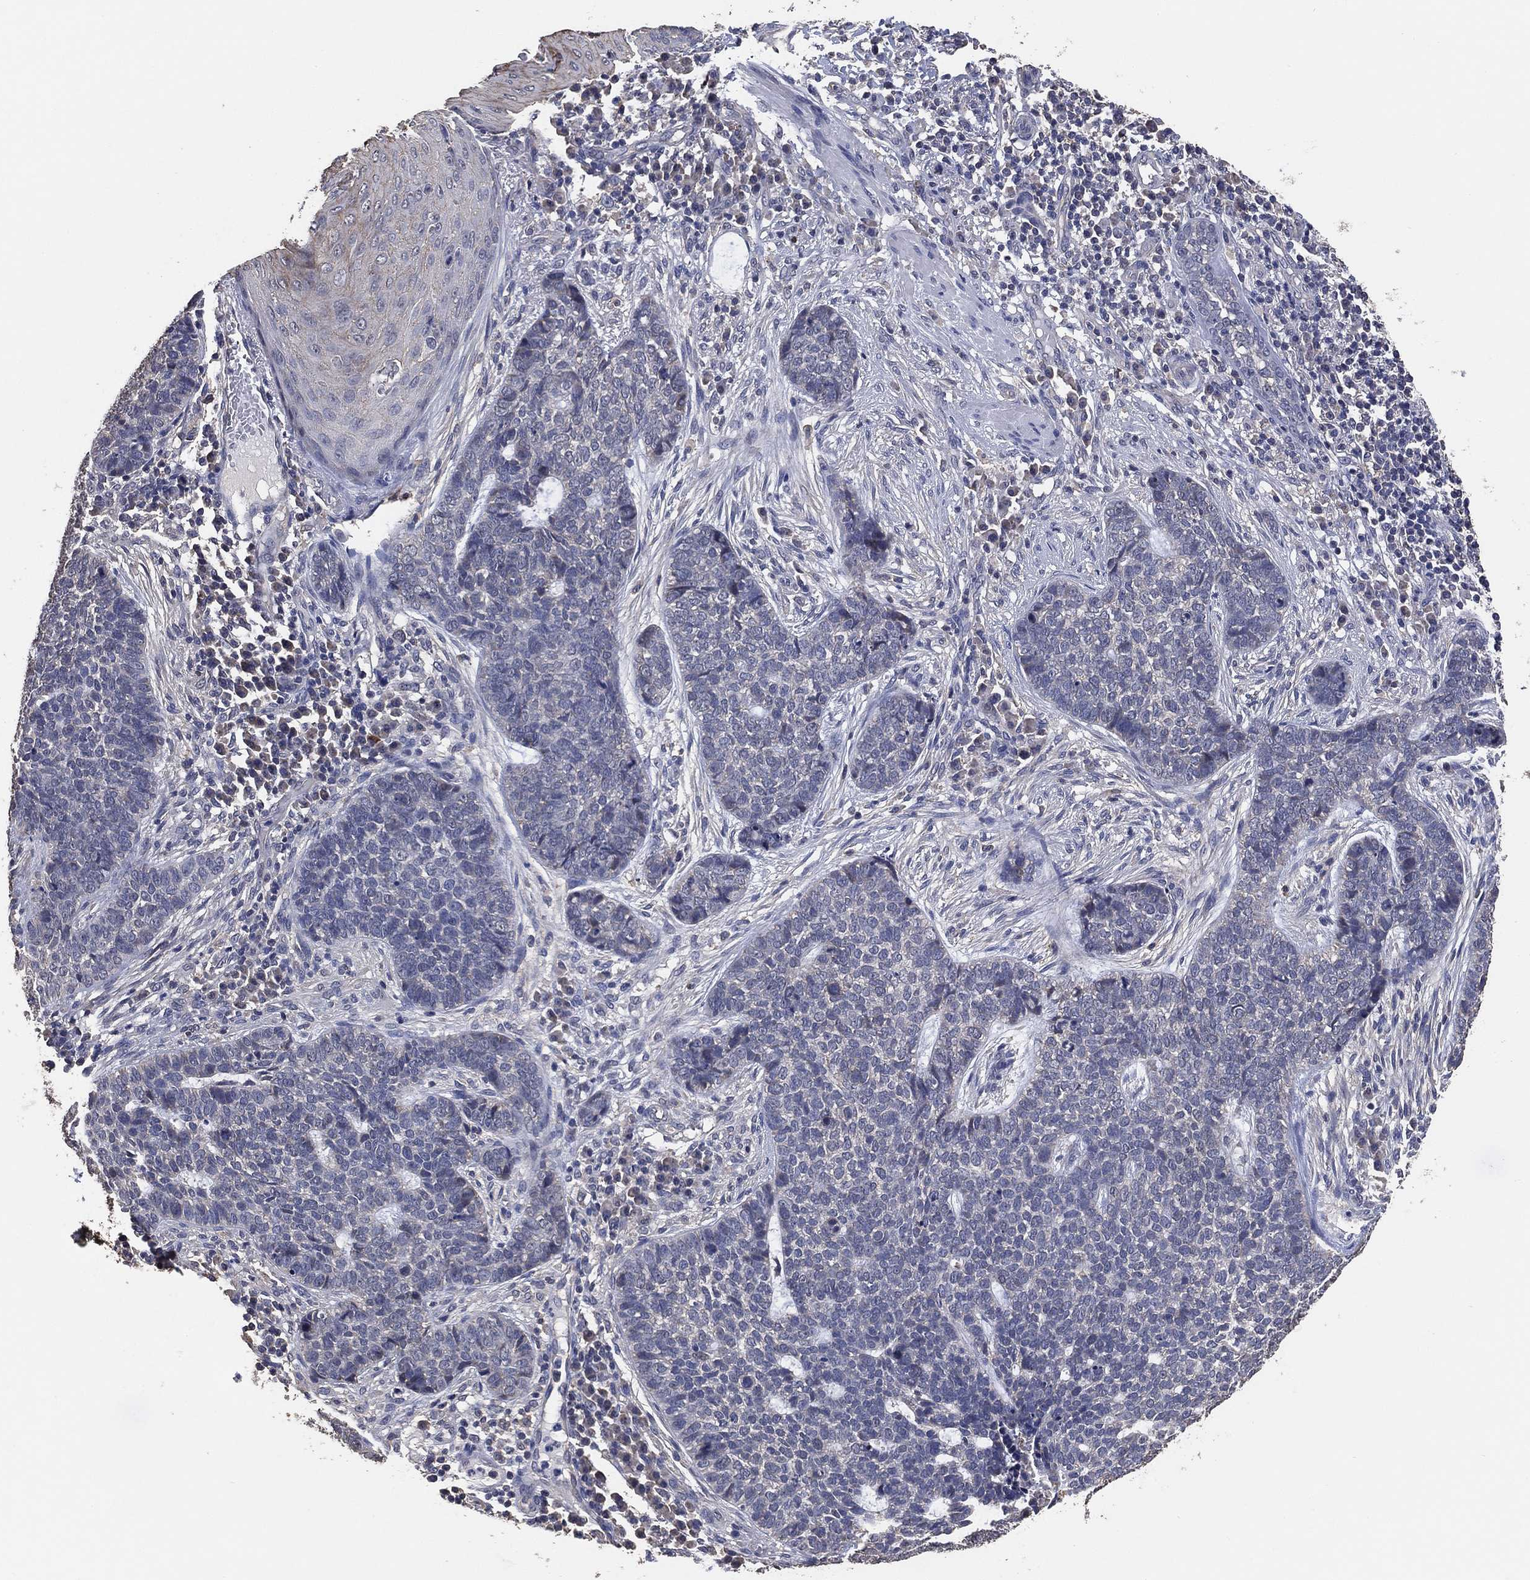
{"staining": {"intensity": "negative", "quantity": "none", "location": "none"}, "tissue": "skin cancer", "cell_type": "Tumor cells", "image_type": "cancer", "snomed": [{"axis": "morphology", "description": "Basal cell carcinoma"}, {"axis": "topography", "description": "Skin"}], "caption": "The immunohistochemistry (IHC) photomicrograph has no significant staining in tumor cells of skin basal cell carcinoma tissue.", "gene": "KLK5", "patient": {"sex": "female", "age": 69}}